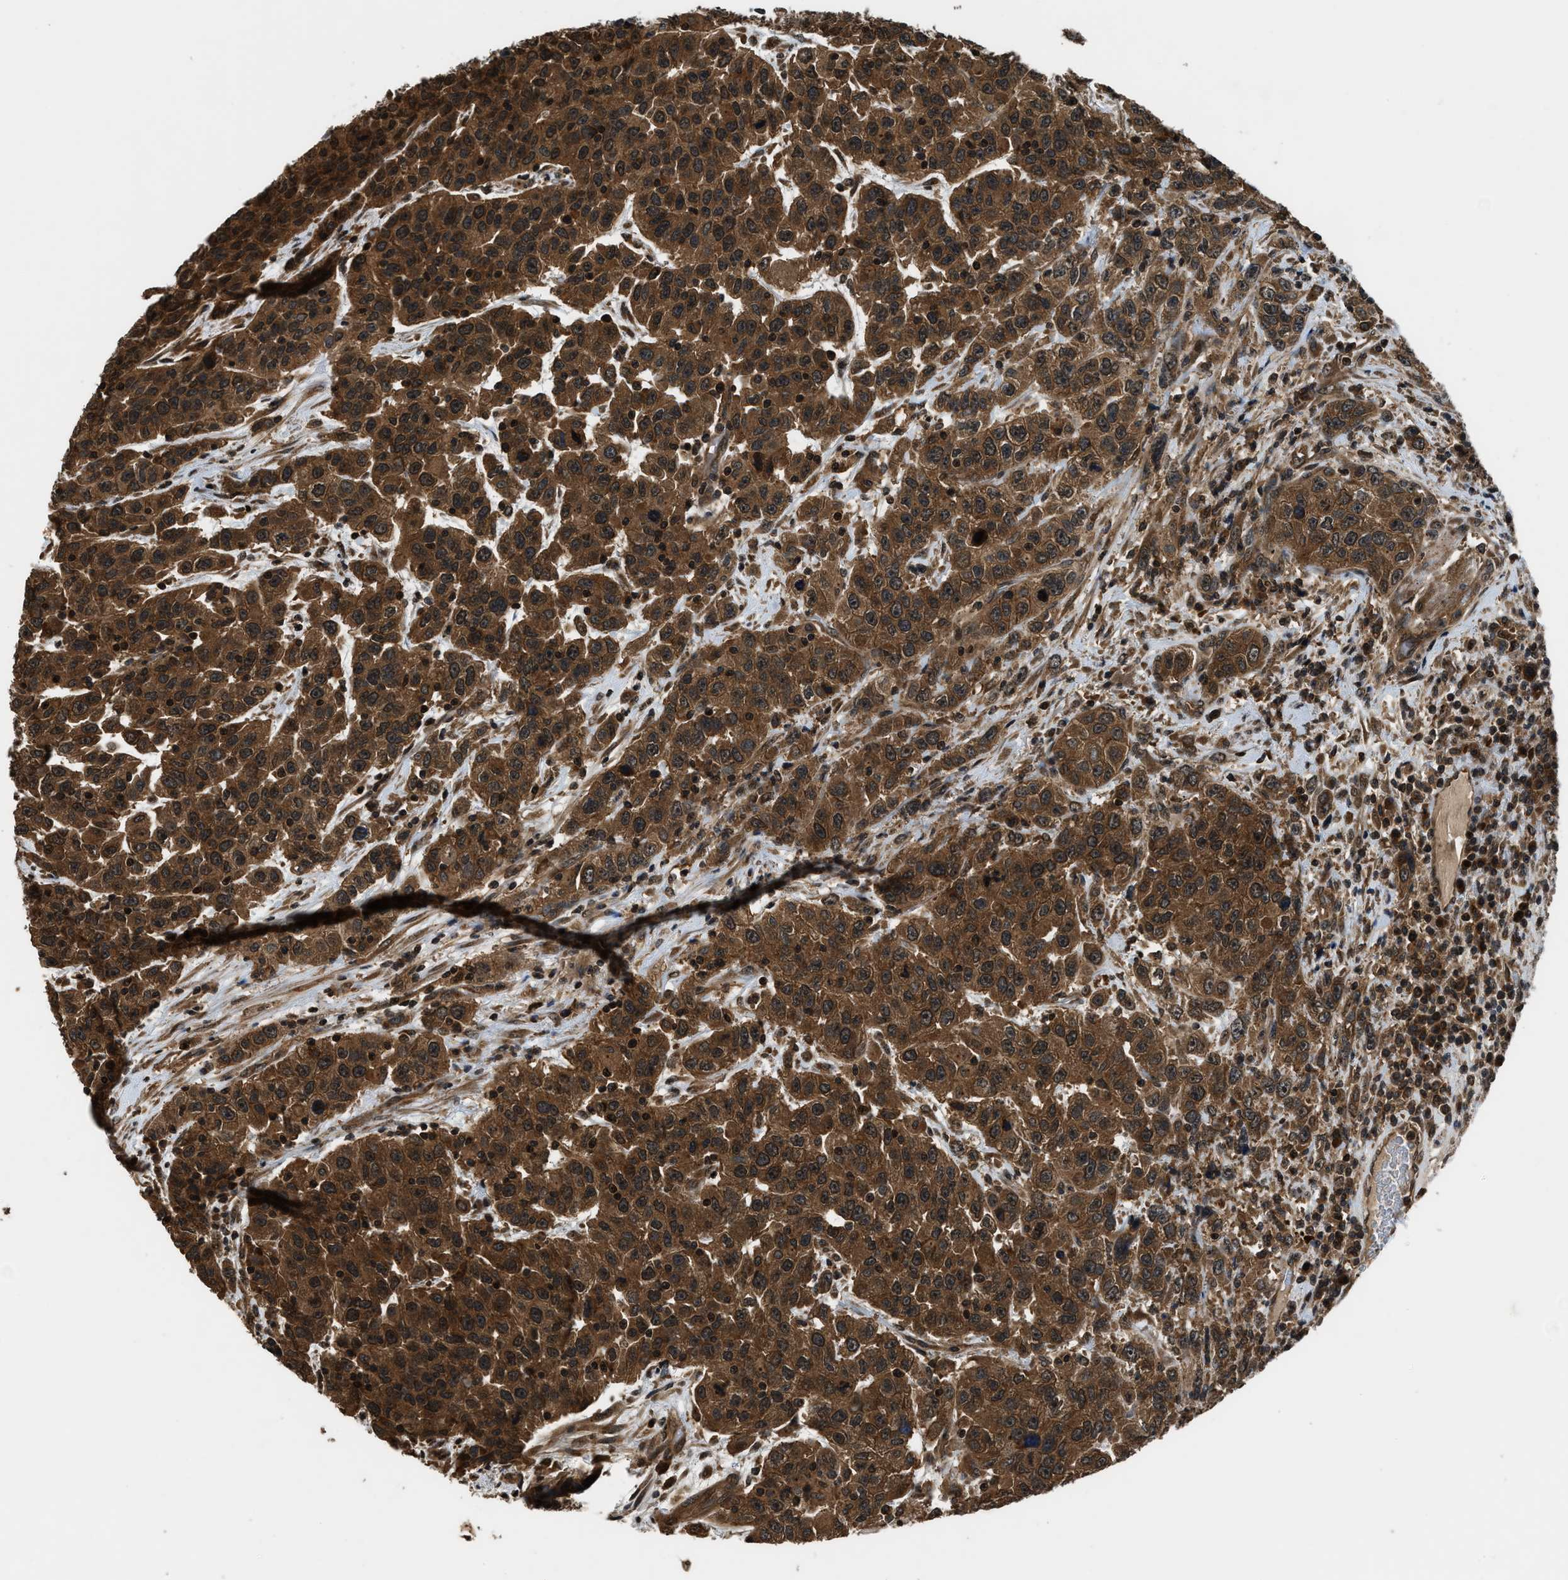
{"staining": {"intensity": "strong", "quantity": ">75%", "location": "cytoplasmic/membranous"}, "tissue": "urothelial cancer", "cell_type": "Tumor cells", "image_type": "cancer", "snomed": [{"axis": "morphology", "description": "Urothelial carcinoma, High grade"}, {"axis": "topography", "description": "Urinary bladder"}], "caption": "This photomicrograph displays immunohistochemistry staining of human urothelial cancer, with high strong cytoplasmic/membranous positivity in about >75% of tumor cells.", "gene": "RPS6KB1", "patient": {"sex": "female", "age": 80}}